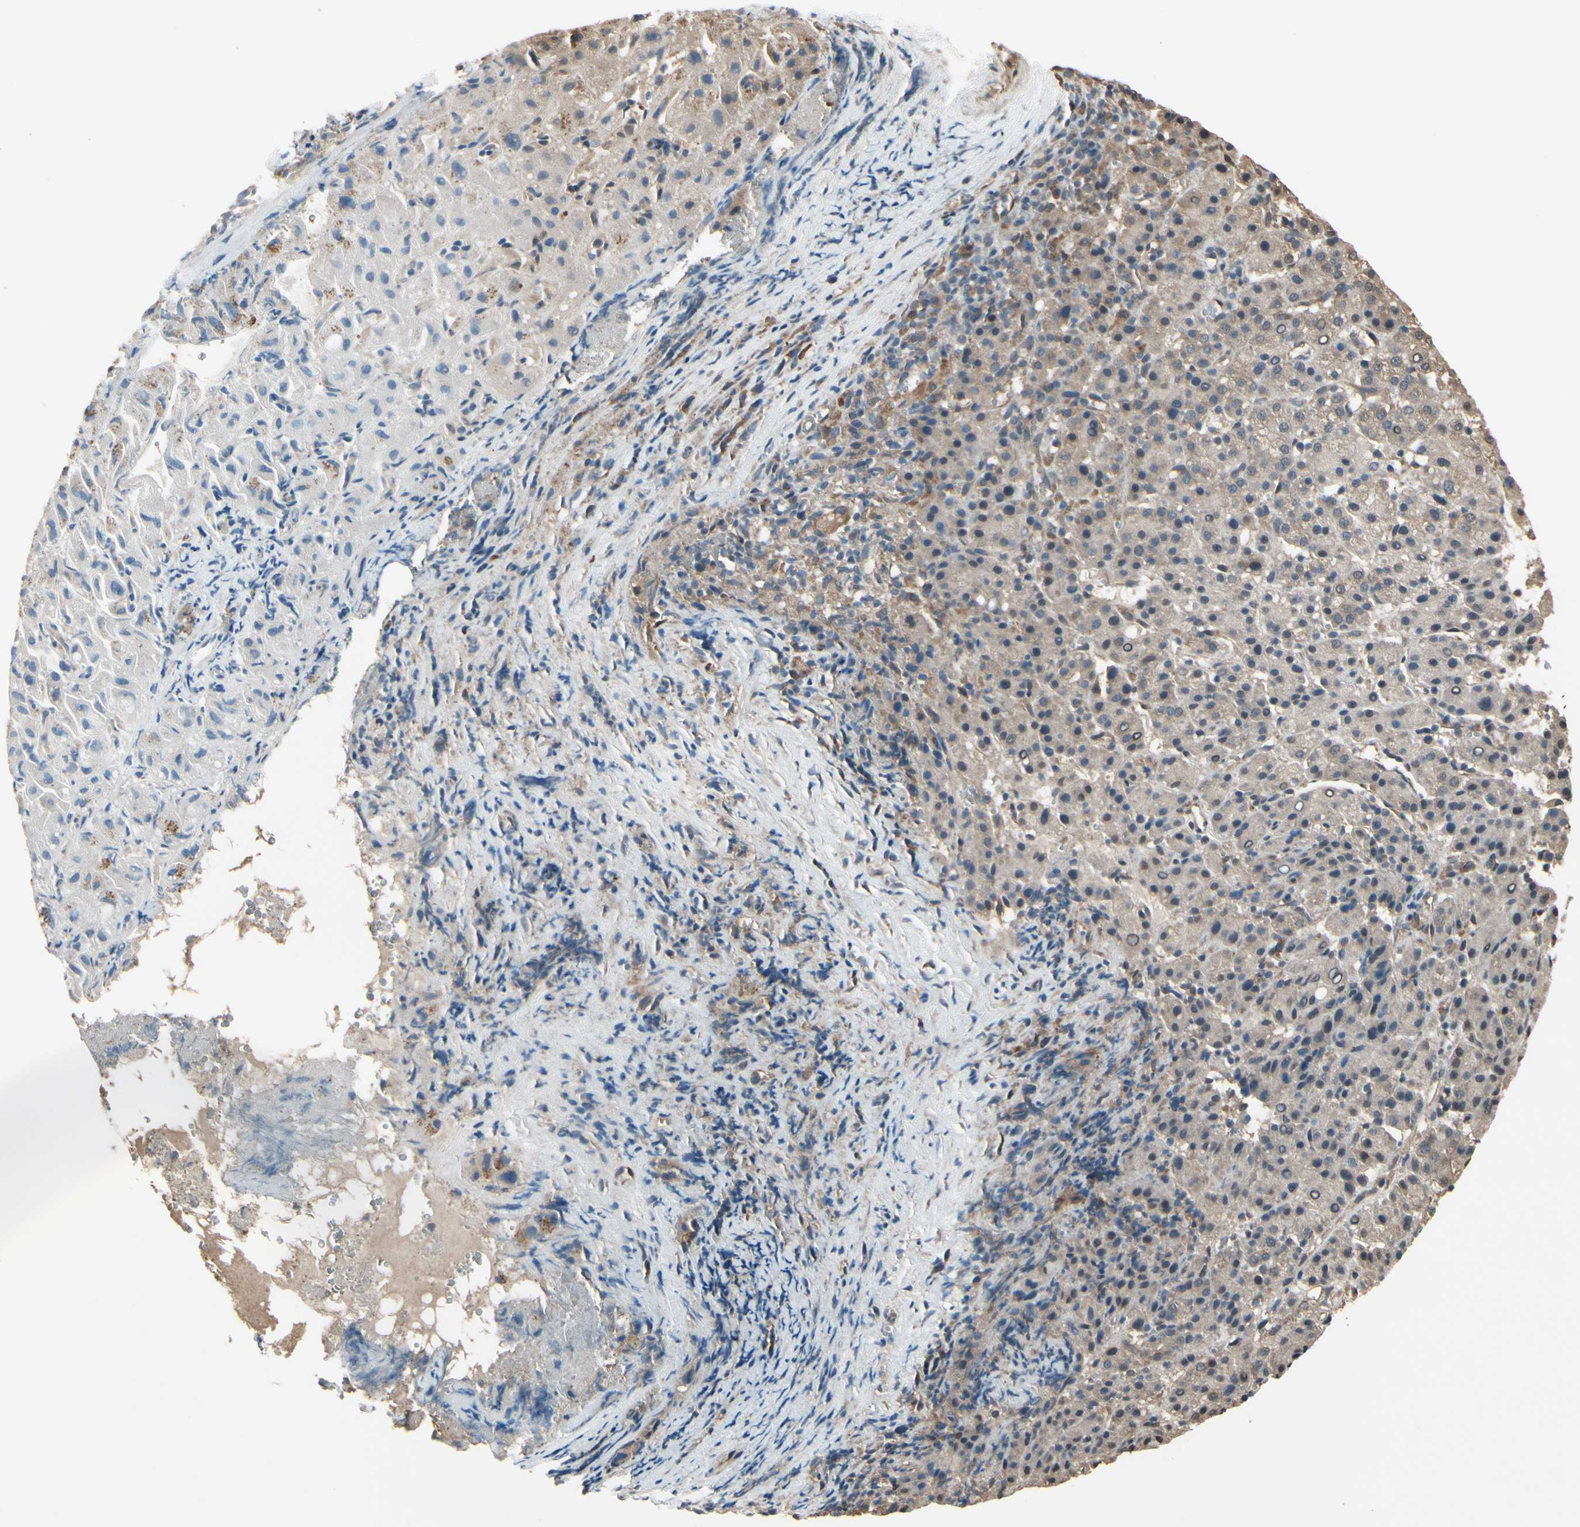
{"staining": {"intensity": "weak", "quantity": "25%-75%", "location": "cytoplasmic/membranous"}, "tissue": "liver cancer", "cell_type": "Tumor cells", "image_type": "cancer", "snomed": [{"axis": "morphology", "description": "Carcinoma, Hepatocellular, NOS"}, {"axis": "topography", "description": "Liver"}], "caption": "Approximately 25%-75% of tumor cells in hepatocellular carcinoma (liver) exhibit weak cytoplasmic/membranous protein positivity as visualized by brown immunohistochemical staining.", "gene": "PNPLA7", "patient": {"sex": "female", "age": 58}}